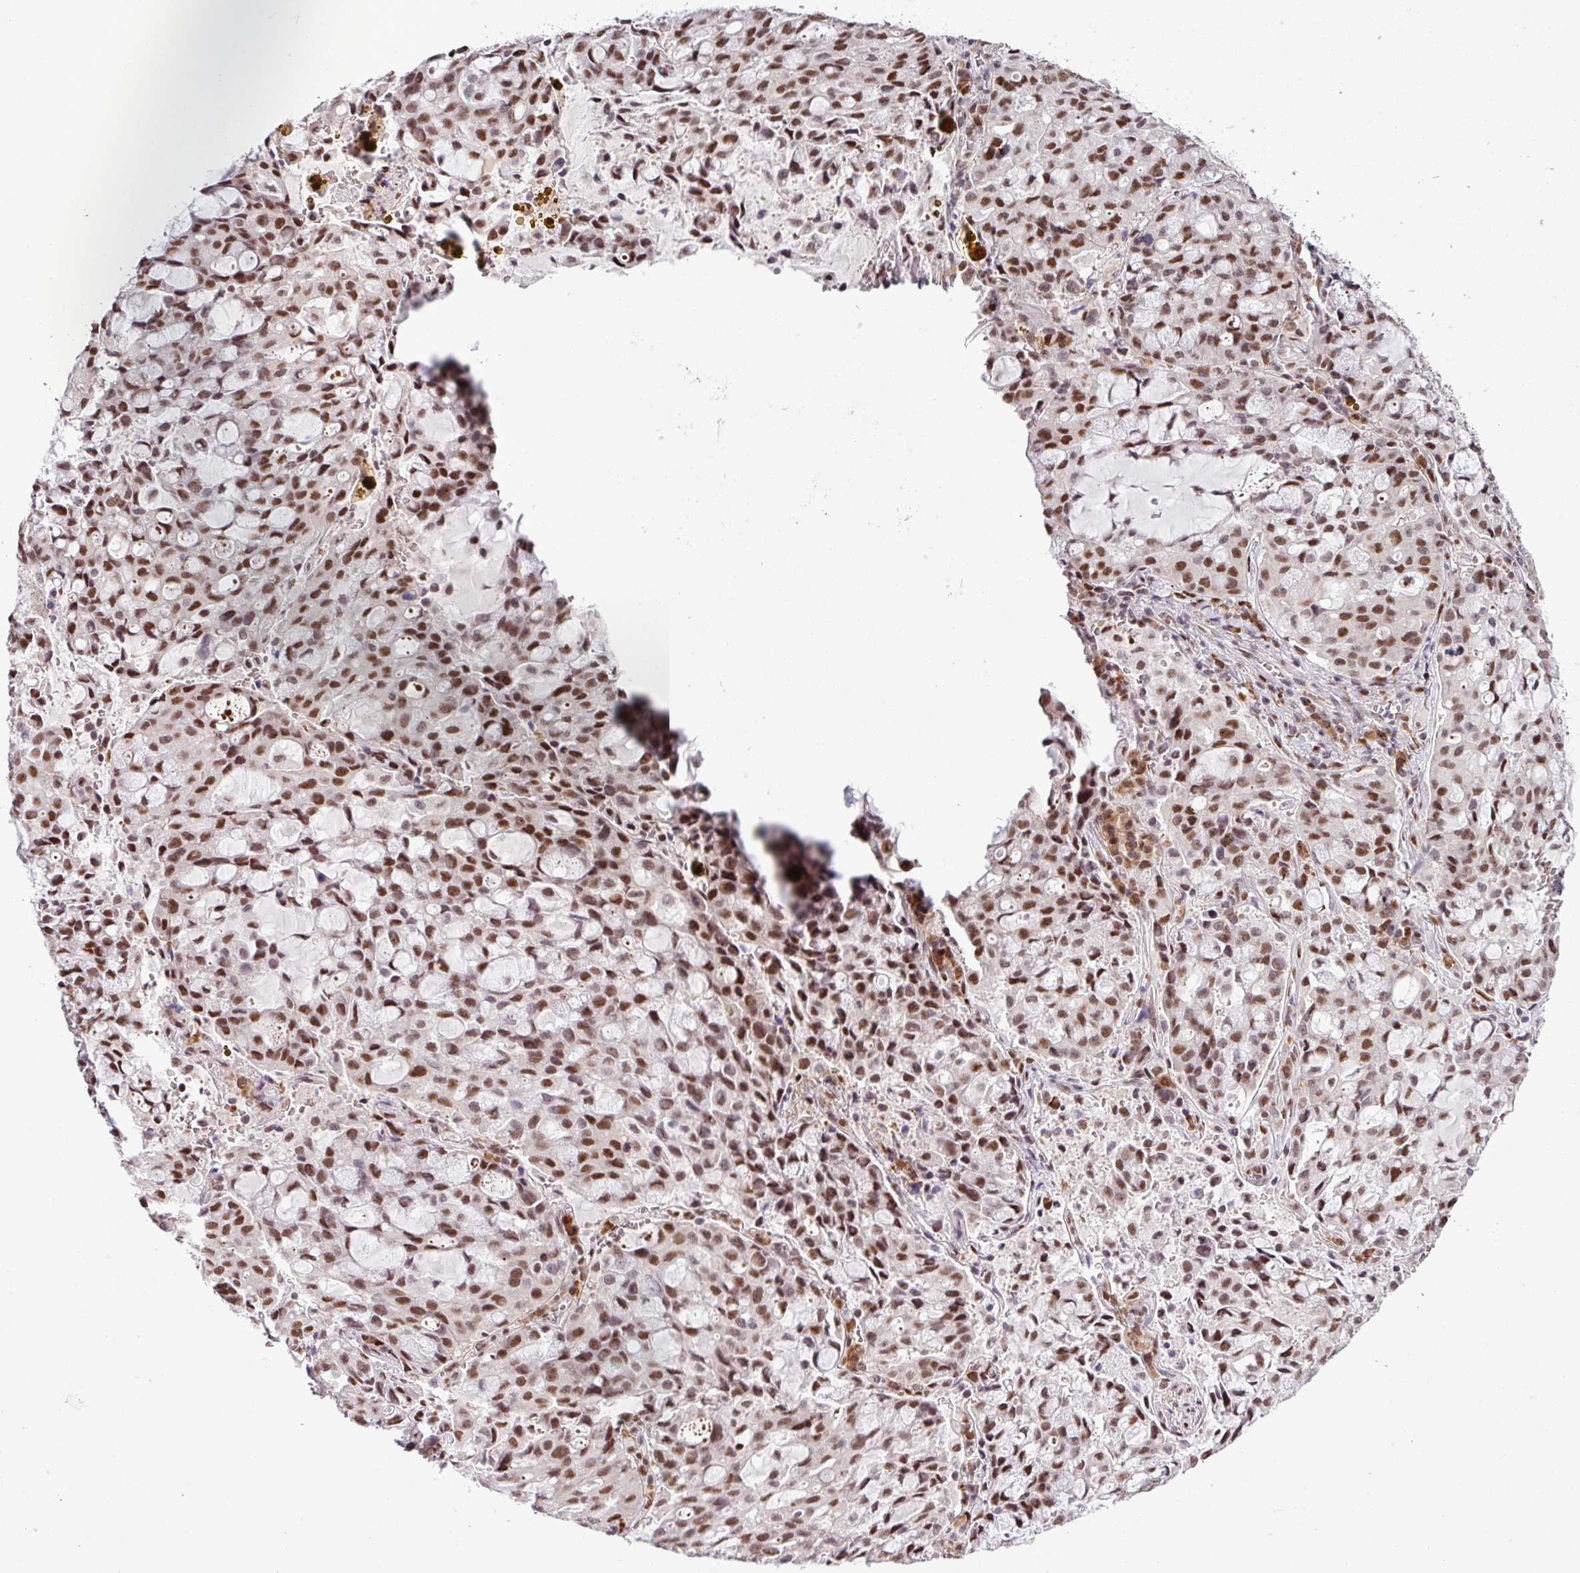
{"staining": {"intensity": "moderate", "quantity": ">75%", "location": "nuclear"}, "tissue": "lung cancer", "cell_type": "Tumor cells", "image_type": "cancer", "snomed": [{"axis": "morphology", "description": "Adenocarcinoma, NOS"}, {"axis": "topography", "description": "Lung"}], "caption": "Immunohistochemical staining of lung cancer (adenocarcinoma) reveals medium levels of moderate nuclear protein staining in approximately >75% of tumor cells.", "gene": "PRDM5", "patient": {"sex": "female", "age": 44}}